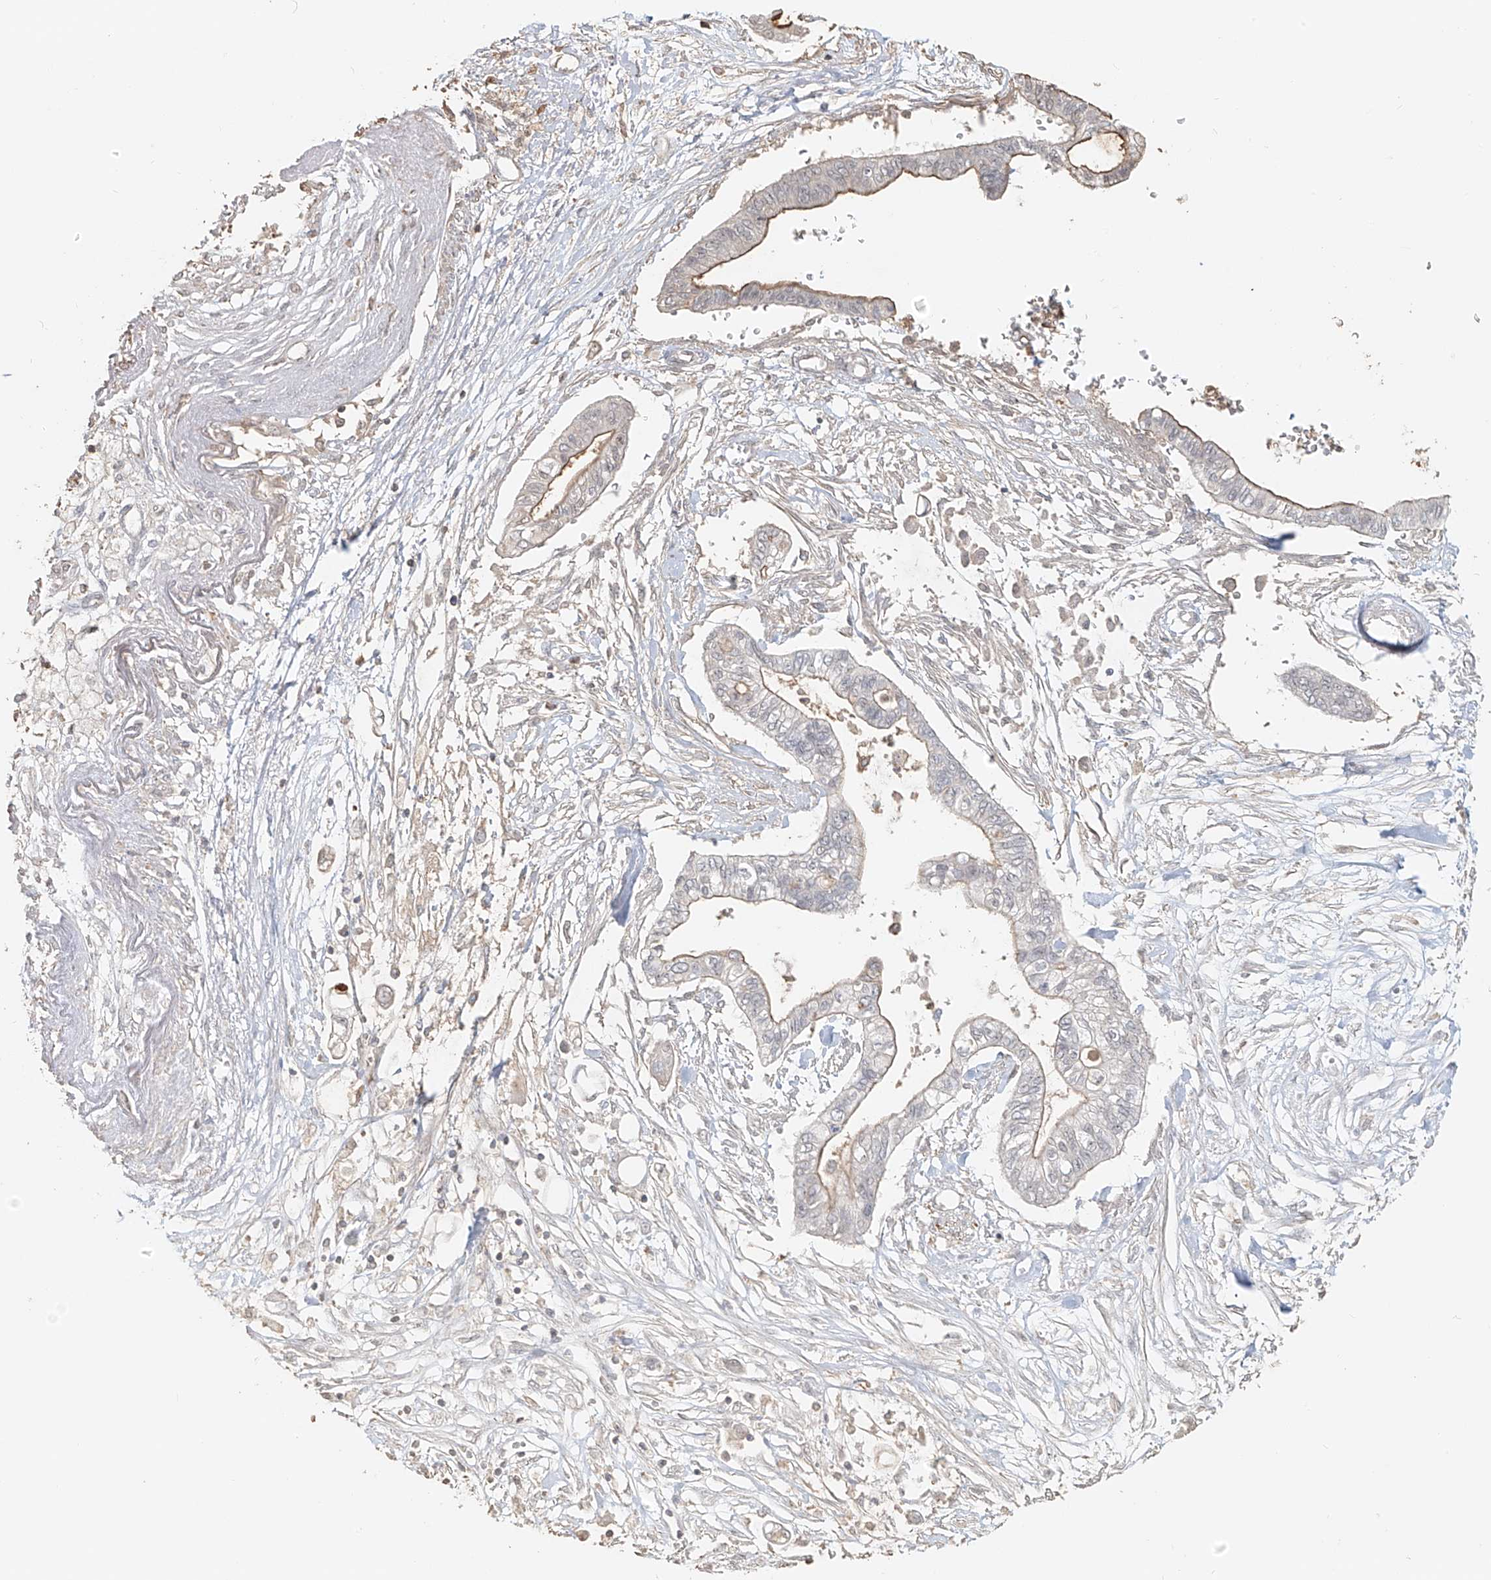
{"staining": {"intensity": "moderate", "quantity": "<25%", "location": "cytoplasmic/membranous"}, "tissue": "pancreatic cancer", "cell_type": "Tumor cells", "image_type": "cancer", "snomed": [{"axis": "morphology", "description": "Adenocarcinoma, NOS"}, {"axis": "topography", "description": "Pancreas"}], "caption": "DAB immunohistochemical staining of human pancreatic cancer (adenocarcinoma) displays moderate cytoplasmic/membranous protein staining in about <25% of tumor cells. The protein is shown in brown color, while the nuclei are stained blue.", "gene": "NPHS1", "patient": {"sex": "female", "age": 77}}